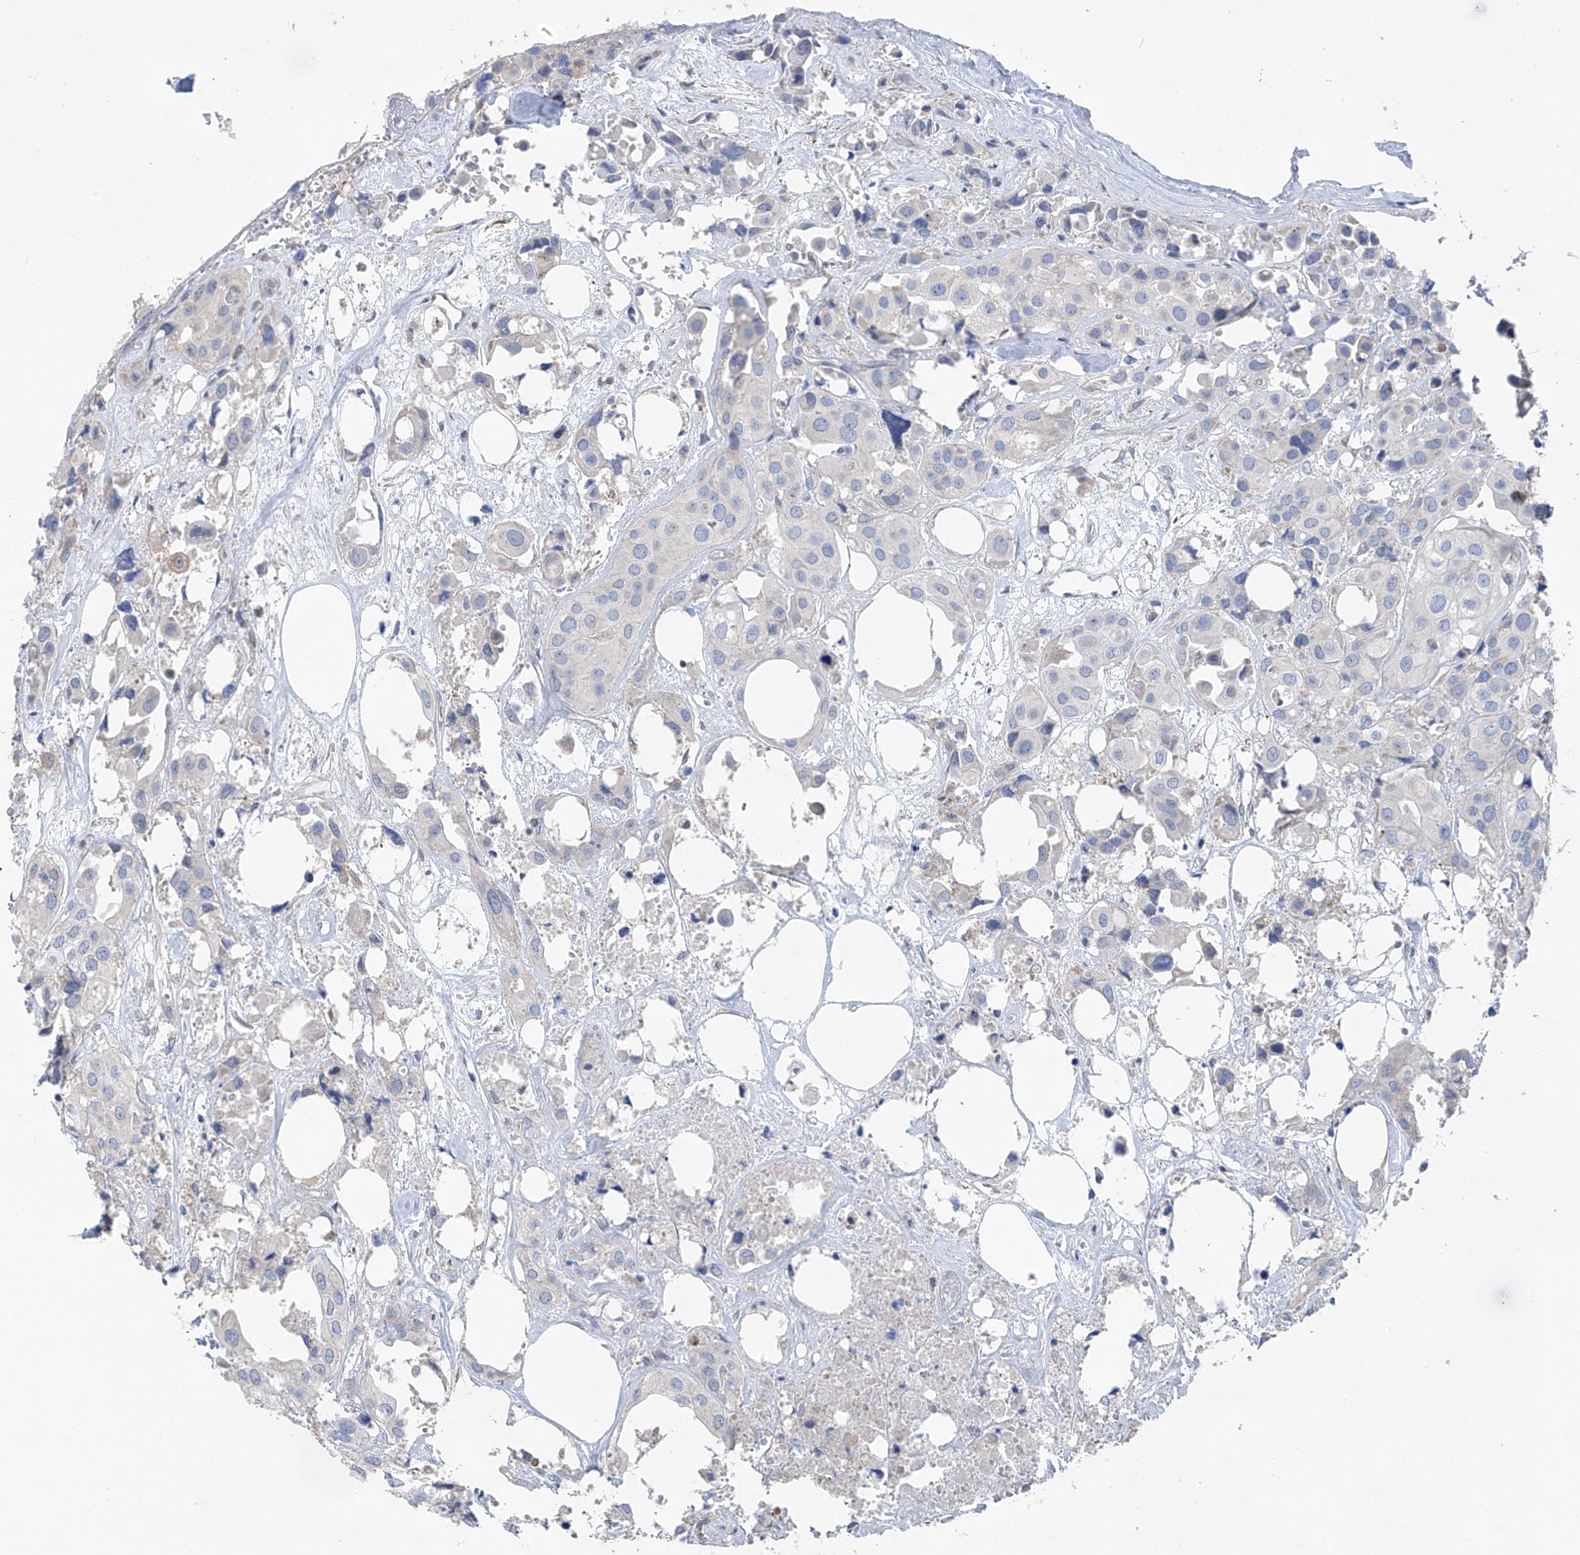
{"staining": {"intensity": "negative", "quantity": "none", "location": "none"}, "tissue": "urothelial cancer", "cell_type": "Tumor cells", "image_type": "cancer", "snomed": [{"axis": "morphology", "description": "Urothelial carcinoma, High grade"}, {"axis": "topography", "description": "Urinary bladder"}], "caption": "Tumor cells are negative for brown protein staining in high-grade urothelial carcinoma.", "gene": "SYN3", "patient": {"sex": "male", "age": 64}}